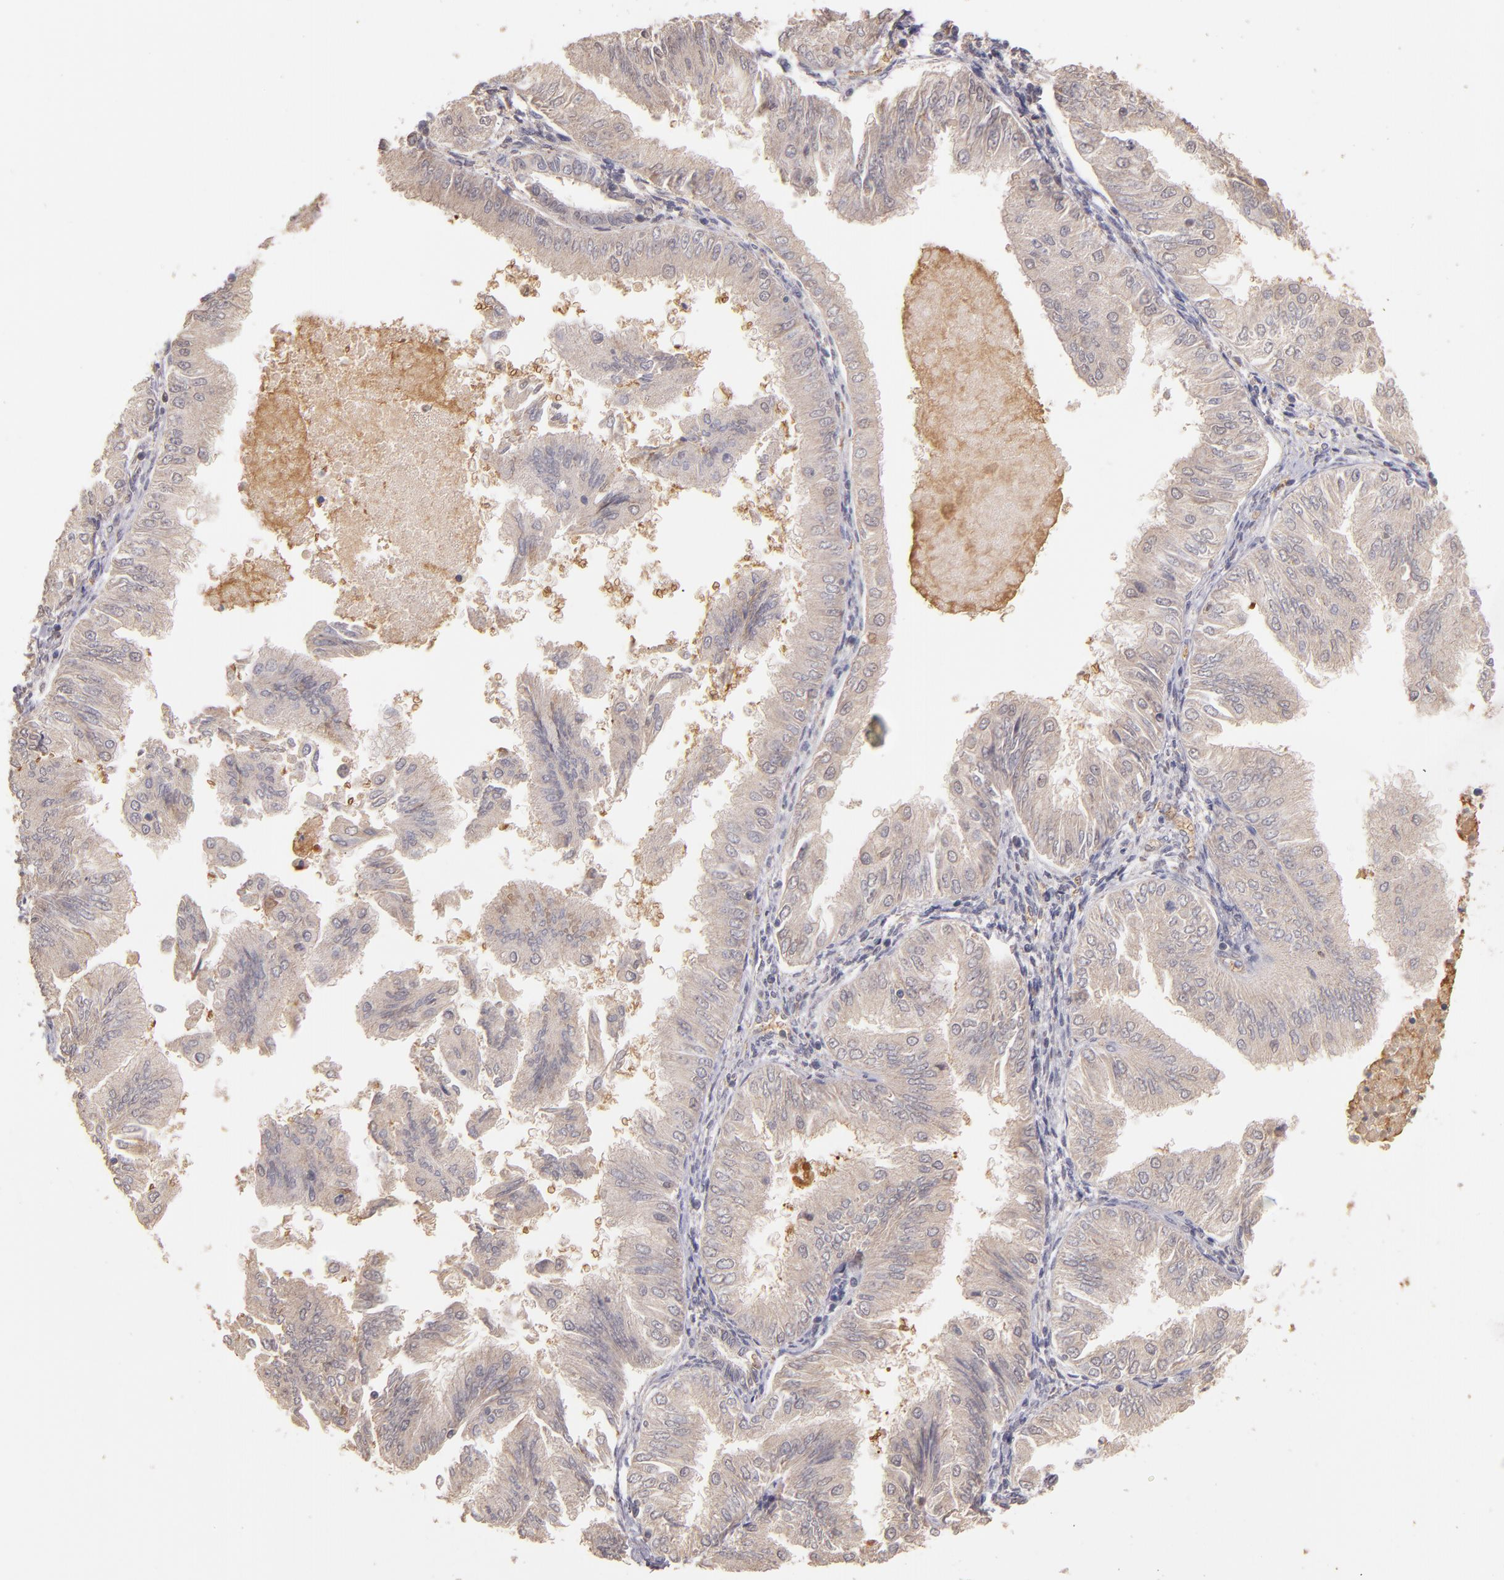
{"staining": {"intensity": "moderate", "quantity": ">75%", "location": "cytoplasmic/membranous"}, "tissue": "endometrial cancer", "cell_type": "Tumor cells", "image_type": "cancer", "snomed": [{"axis": "morphology", "description": "Adenocarcinoma, NOS"}, {"axis": "topography", "description": "Endometrium"}], "caption": "Endometrial adenocarcinoma stained with immunohistochemistry shows moderate cytoplasmic/membranous positivity in approximately >75% of tumor cells.", "gene": "SERPINC1", "patient": {"sex": "female", "age": 53}}